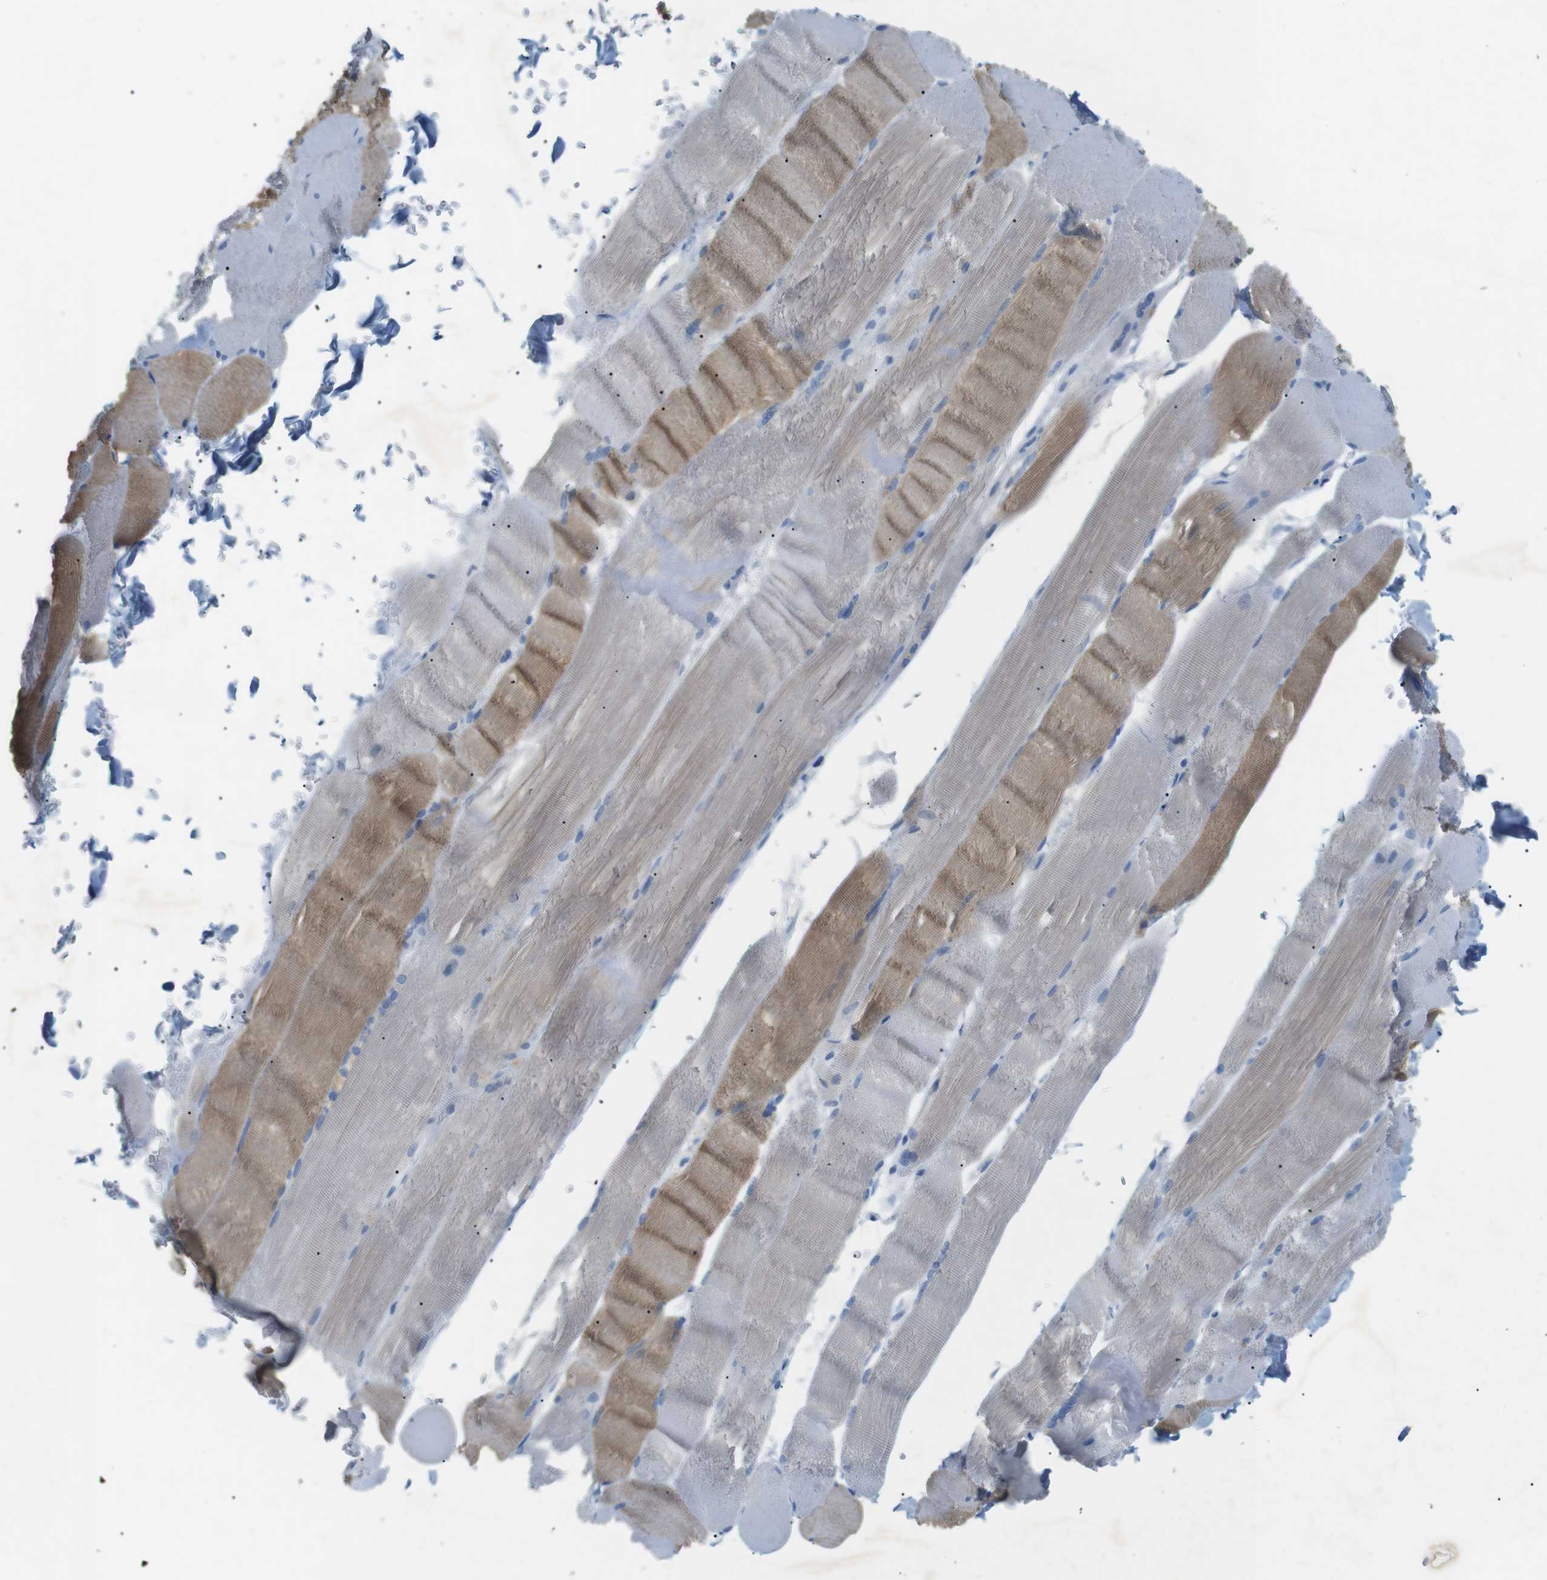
{"staining": {"intensity": "moderate", "quantity": "25%-75%", "location": "cytoplasmic/membranous"}, "tissue": "skeletal muscle", "cell_type": "Myocytes", "image_type": "normal", "snomed": [{"axis": "morphology", "description": "Normal tissue, NOS"}, {"axis": "topography", "description": "Skin"}, {"axis": "topography", "description": "Skeletal muscle"}], "caption": "Immunohistochemical staining of unremarkable human skeletal muscle exhibits 25%-75% levels of moderate cytoplasmic/membranous protein positivity in approximately 25%-75% of myocytes.", "gene": "SALL4", "patient": {"sex": "male", "age": 83}}